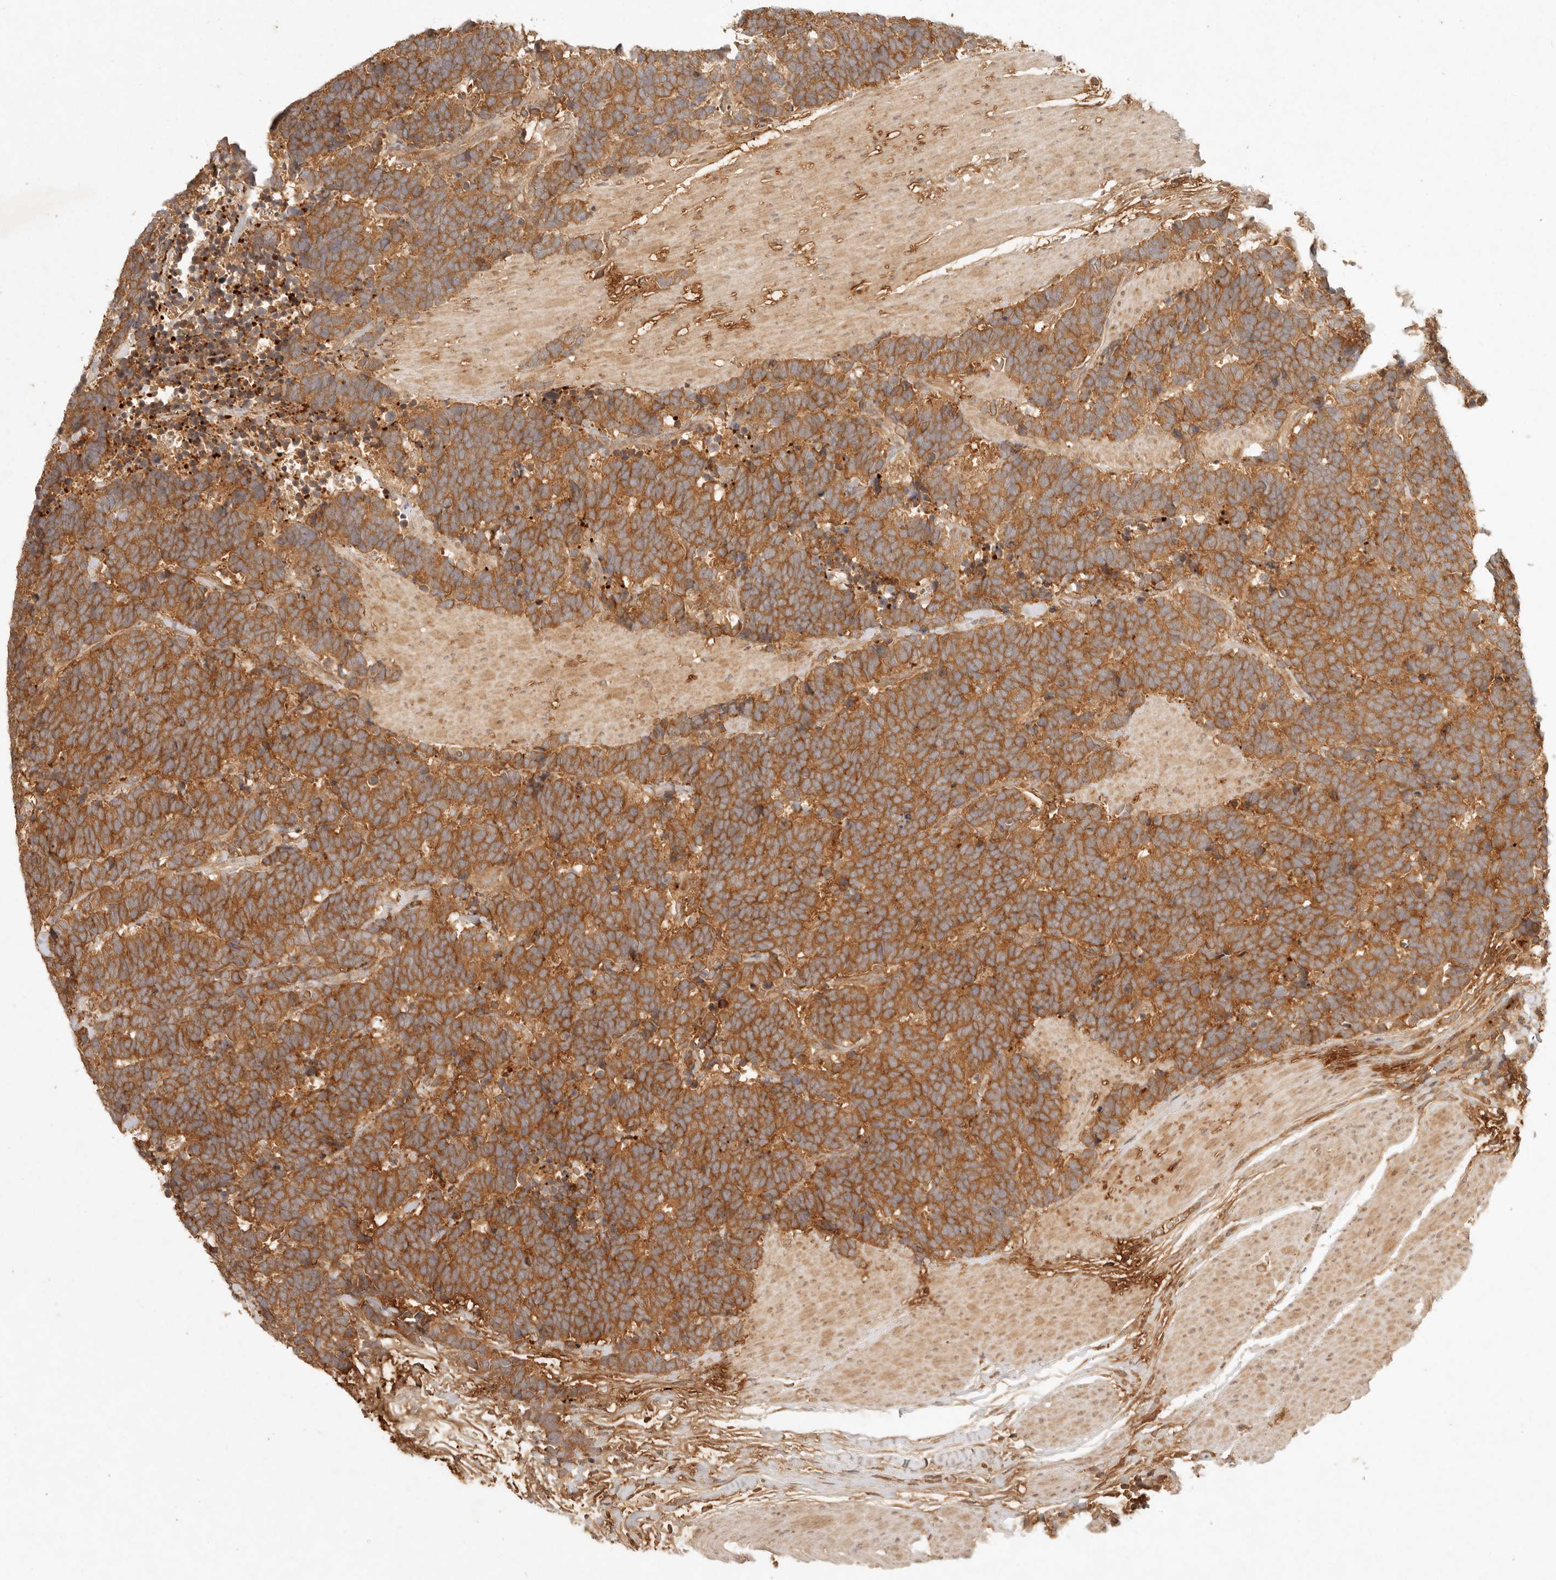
{"staining": {"intensity": "strong", "quantity": ">75%", "location": "cytoplasmic/membranous"}, "tissue": "carcinoid", "cell_type": "Tumor cells", "image_type": "cancer", "snomed": [{"axis": "morphology", "description": "Carcinoma, NOS"}, {"axis": "morphology", "description": "Carcinoid, malignant, NOS"}, {"axis": "topography", "description": "Urinary bladder"}], "caption": "Immunohistochemical staining of carcinoid (malignant) shows high levels of strong cytoplasmic/membranous staining in about >75% of tumor cells. The protein is shown in brown color, while the nuclei are stained blue.", "gene": "ANKRD61", "patient": {"sex": "male", "age": 57}}